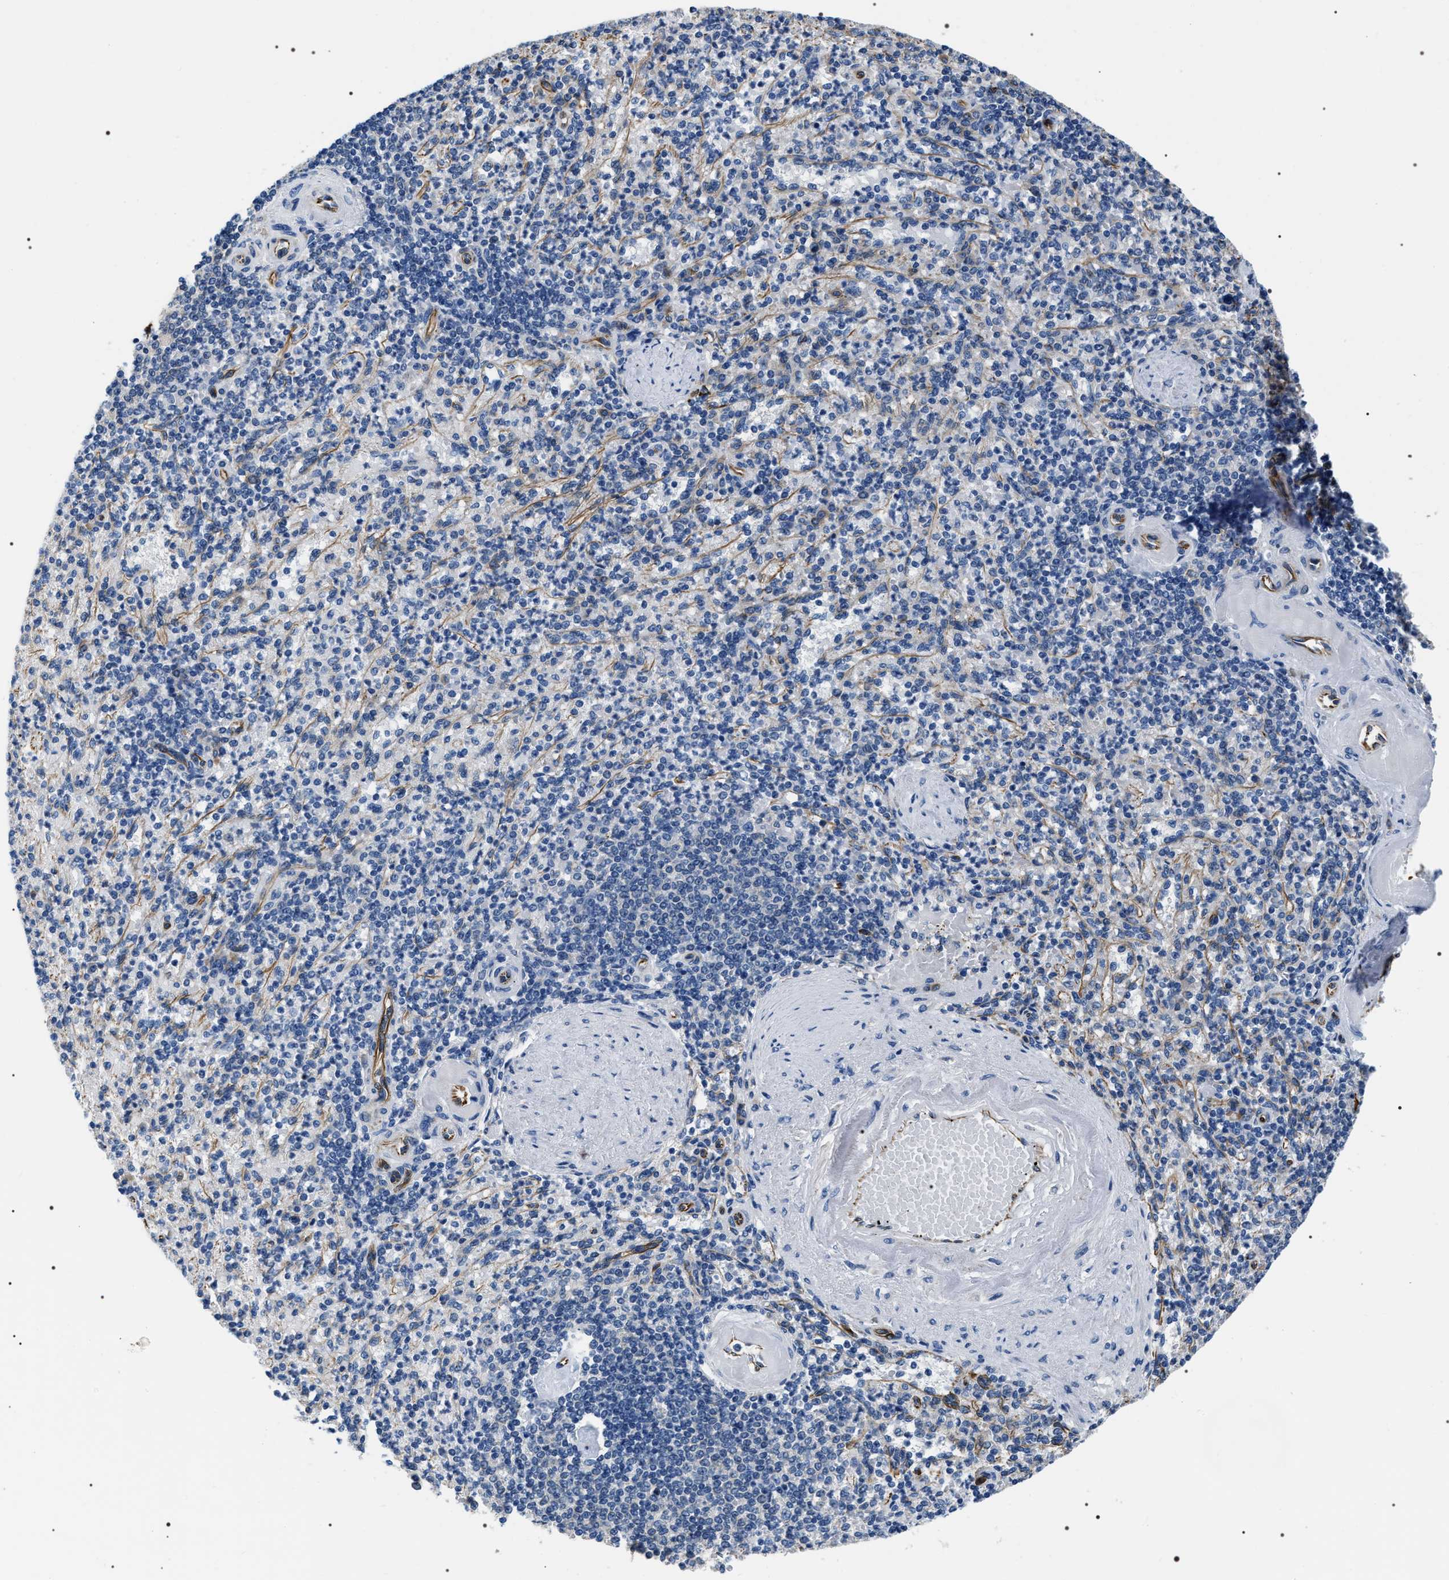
{"staining": {"intensity": "negative", "quantity": "none", "location": "none"}, "tissue": "spleen", "cell_type": "Cells in red pulp", "image_type": "normal", "snomed": [{"axis": "morphology", "description": "Normal tissue, NOS"}, {"axis": "topography", "description": "Spleen"}], "caption": "High power microscopy photomicrograph of an IHC image of benign spleen, revealing no significant expression in cells in red pulp. Nuclei are stained in blue.", "gene": "PKD1L1", "patient": {"sex": "female", "age": 74}}